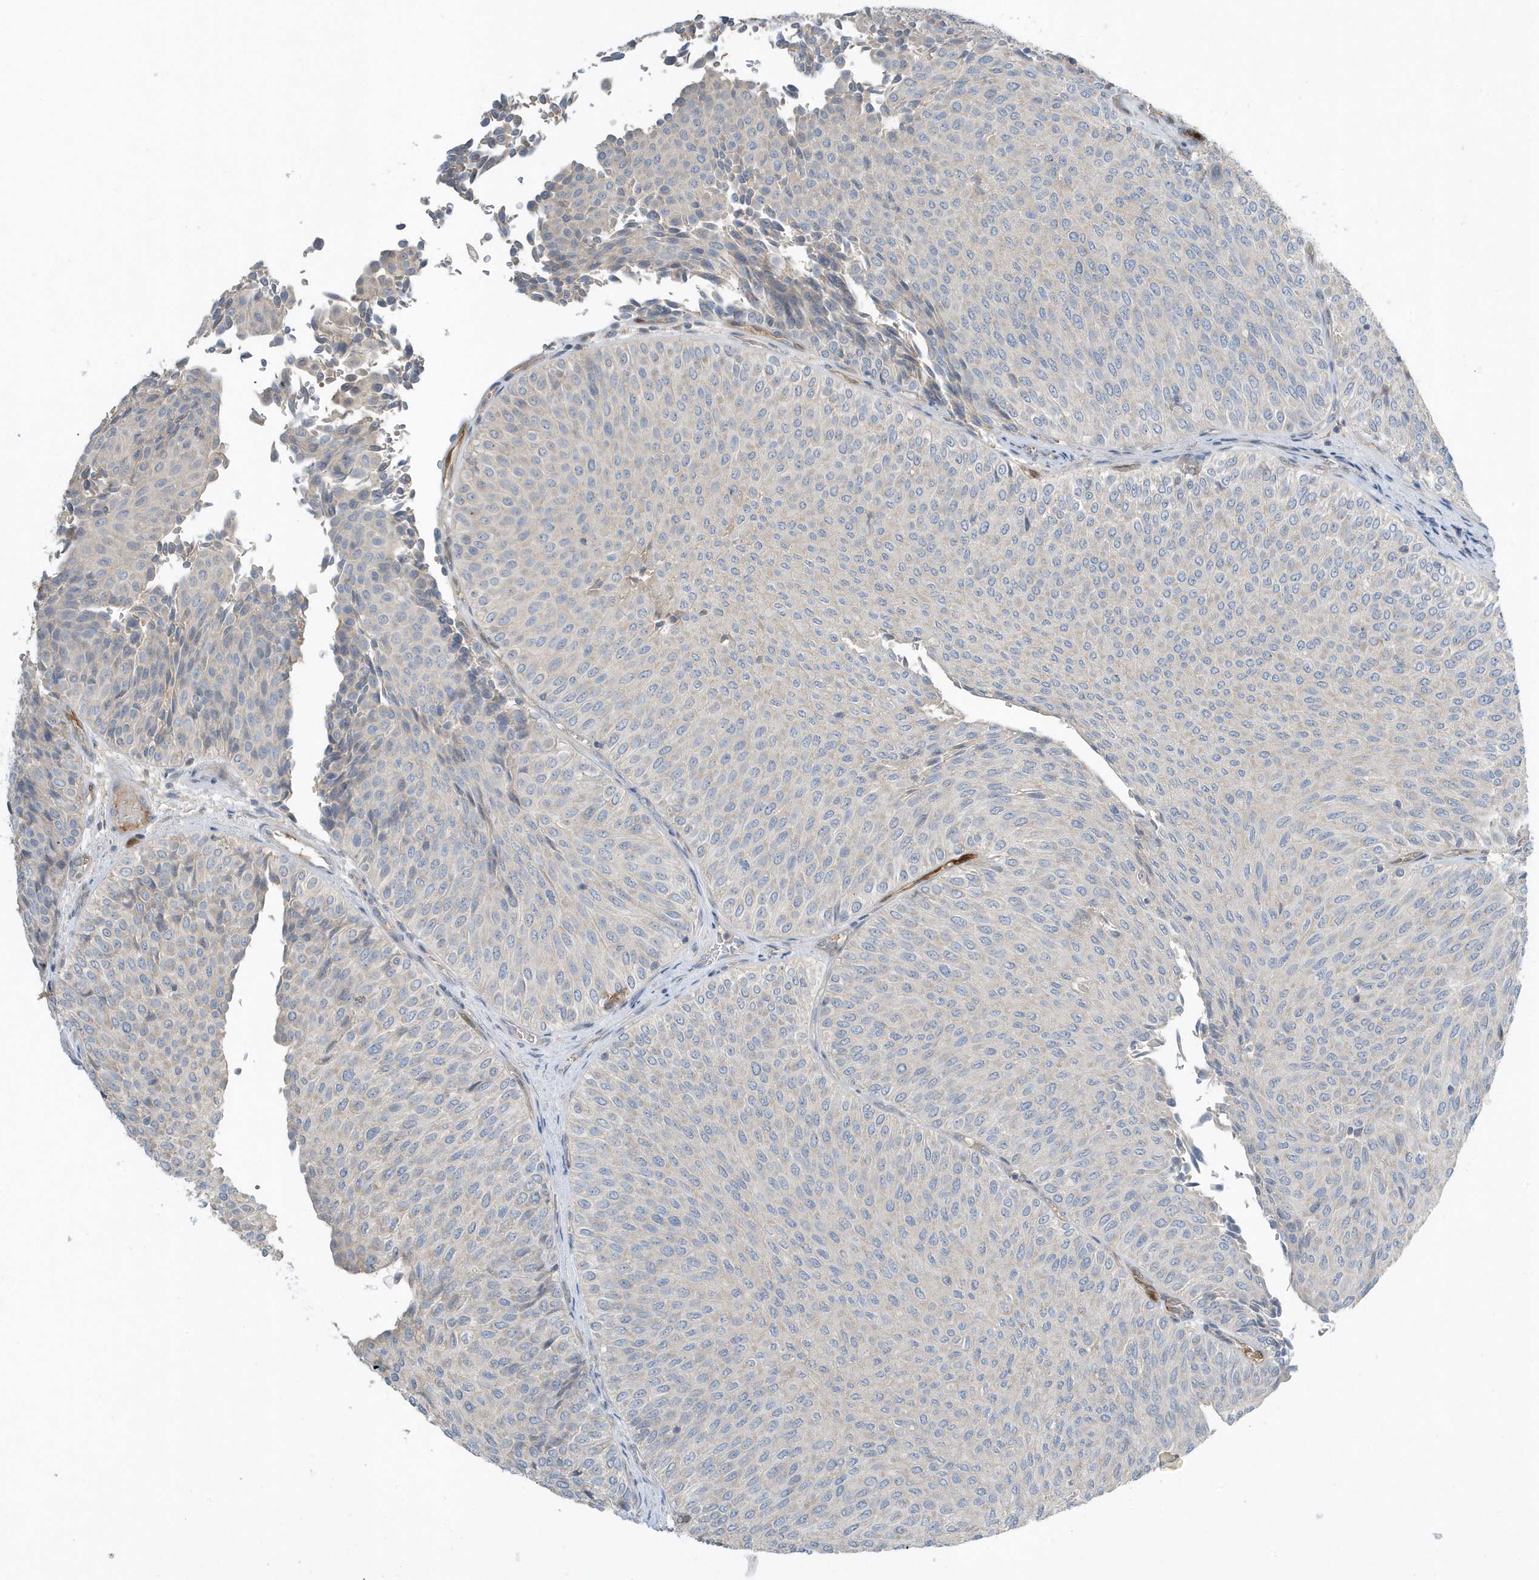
{"staining": {"intensity": "negative", "quantity": "none", "location": "none"}, "tissue": "urothelial cancer", "cell_type": "Tumor cells", "image_type": "cancer", "snomed": [{"axis": "morphology", "description": "Urothelial carcinoma, Low grade"}, {"axis": "topography", "description": "Urinary bladder"}], "caption": "Human low-grade urothelial carcinoma stained for a protein using immunohistochemistry (IHC) displays no staining in tumor cells.", "gene": "USP53", "patient": {"sex": "male", "age": 78}}